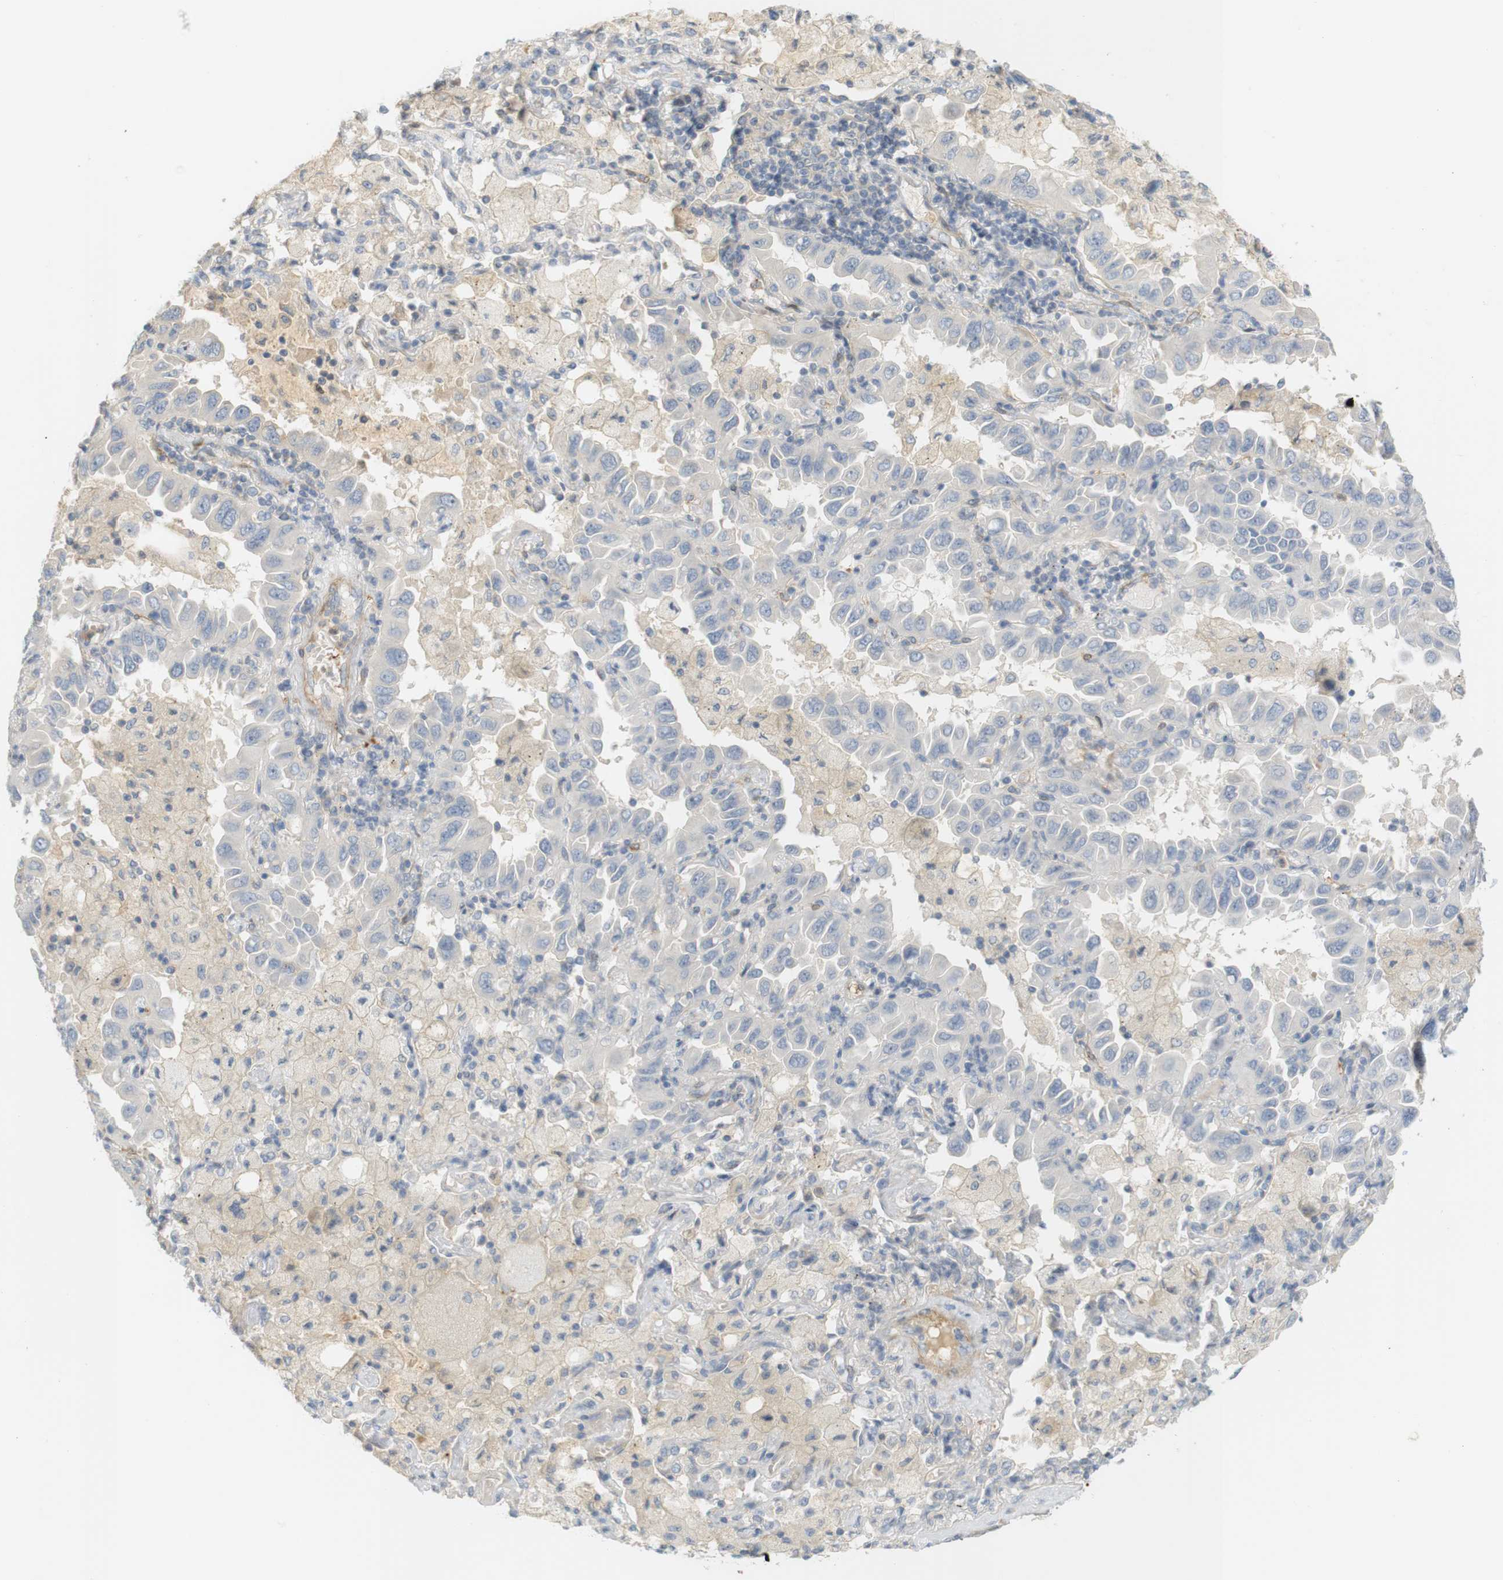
{"staining": {"intensity": "negative", "quantity": "none", "location": "none"}, "tissue": "lung cancer", "cell_type": "Tumor cells", "image_type": "cancer", "snomed": [{"axis": "morphology", "description": "Adenocarcinoma, NOS"}, {"axis": "topography", "description": "Lung"}], "caption": "IHC micrograph of neoplastic tissue: adenocarcinoma (lung) stained with DAB demonstrates no significant protein staining in tumor cells.", "gene": "PDE3A", "patient": {"sex": "male", "age": 64}}